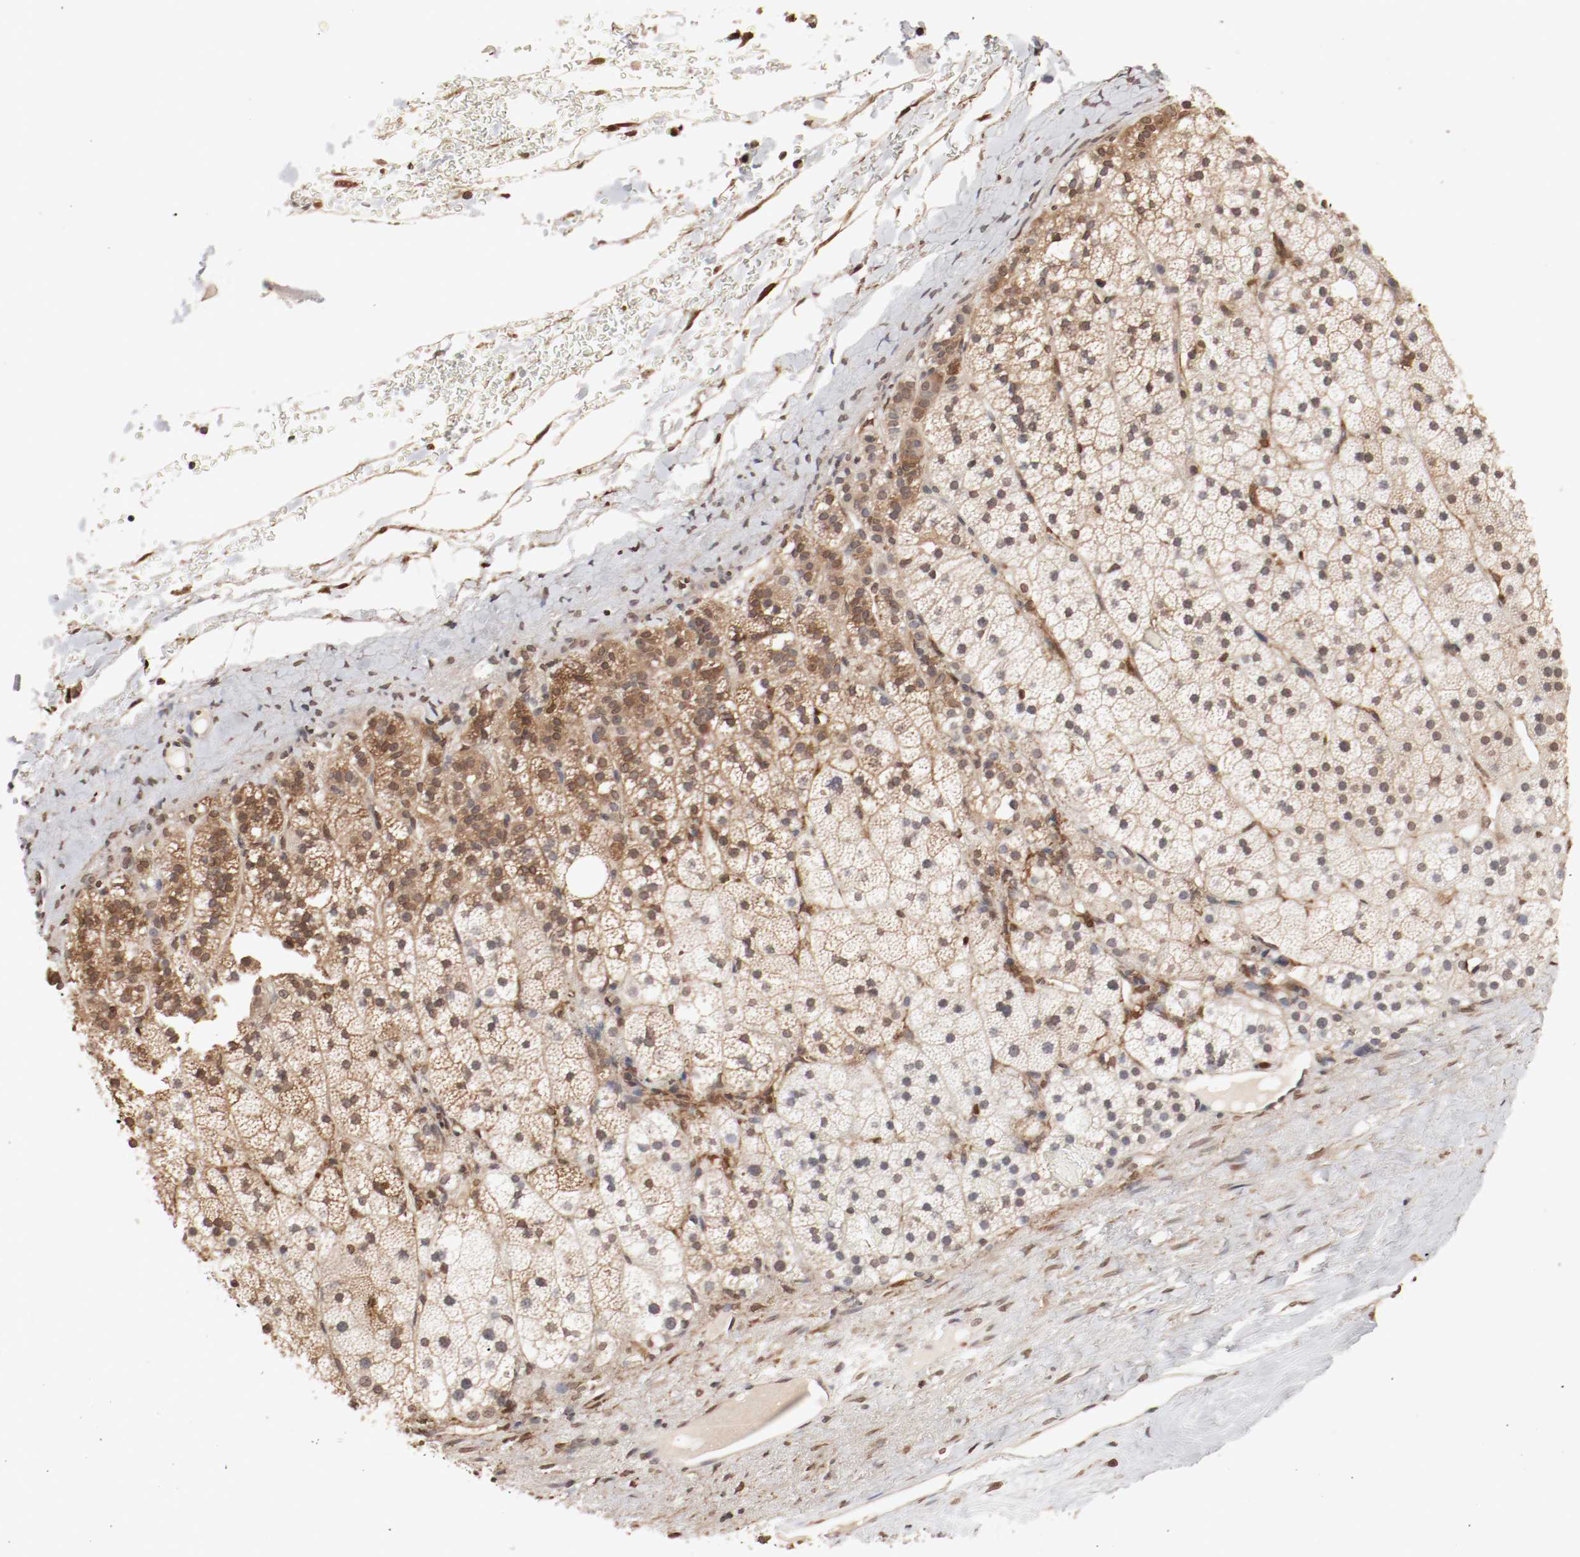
{"staining": {"intensity": "moderate", "quantity": "25%-75%", "location": "cytoplasmic/membranous,nuclear"}, "tissue": "adrenal gland", "cell_type": "Glandular cells", "image_type": "normal", "snomed": [{"axis": "morphology", "description": "Normal tissue, NOS"}, {"axis": "topography", "description": "Adrenal gland"}], "caption": "Immunohistochemistry (IHC) image of unremarkable adrenal gland: adrenal gland stained using immunohistochemistry (IHC) demonstrates medium levels of moderate protein expression localized specifically in the cytoplasmic/membranous,nuclear of glandular cells, appearing as a cytoplasmic/membranous,nuclear brown color.", "gene": "WASL", "patient": {"sex": "male", "age": 35}}